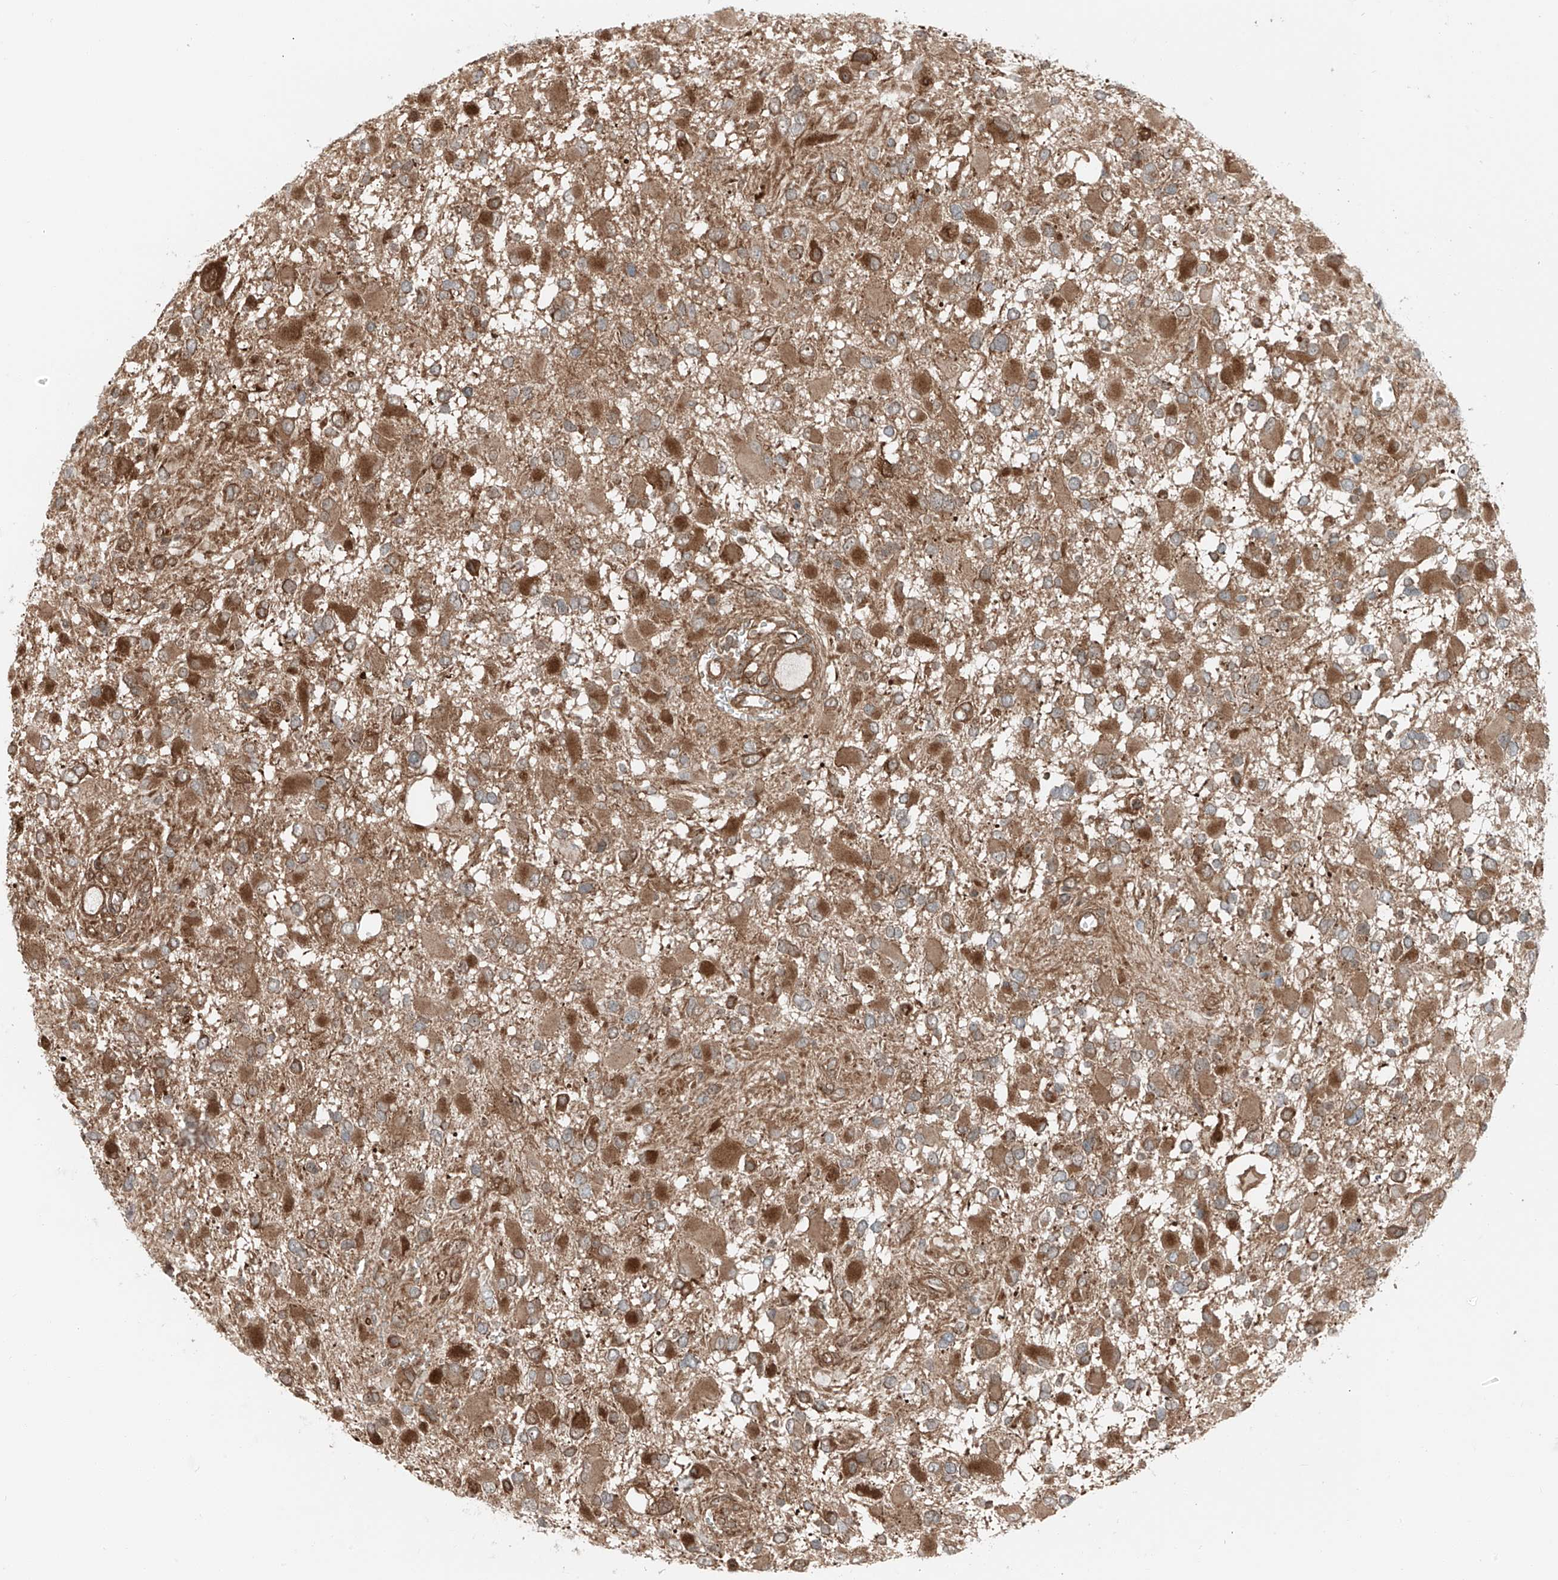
{"staining": {"intensity": "strong", "quantity": "25%-75%", "location": "cytoplasmic/membranous"}, "tissue": "glioma", "cell_type": "Tumor cells", "image_type": "cancer", "snomed": [{"axis": "morphology", "description": "Glioma, malignant, High grade"}, {"axis": "topography", "description": "Brain"}], "caption": "The photomicrograph reveals immunohistochemical staining of glioma. There is strong cytoplasmic/membranous expression is appreciated in about 25%-75% of tumor cells.", "gene": "USP48", "patient": {"sex": "male", "age": 53}}